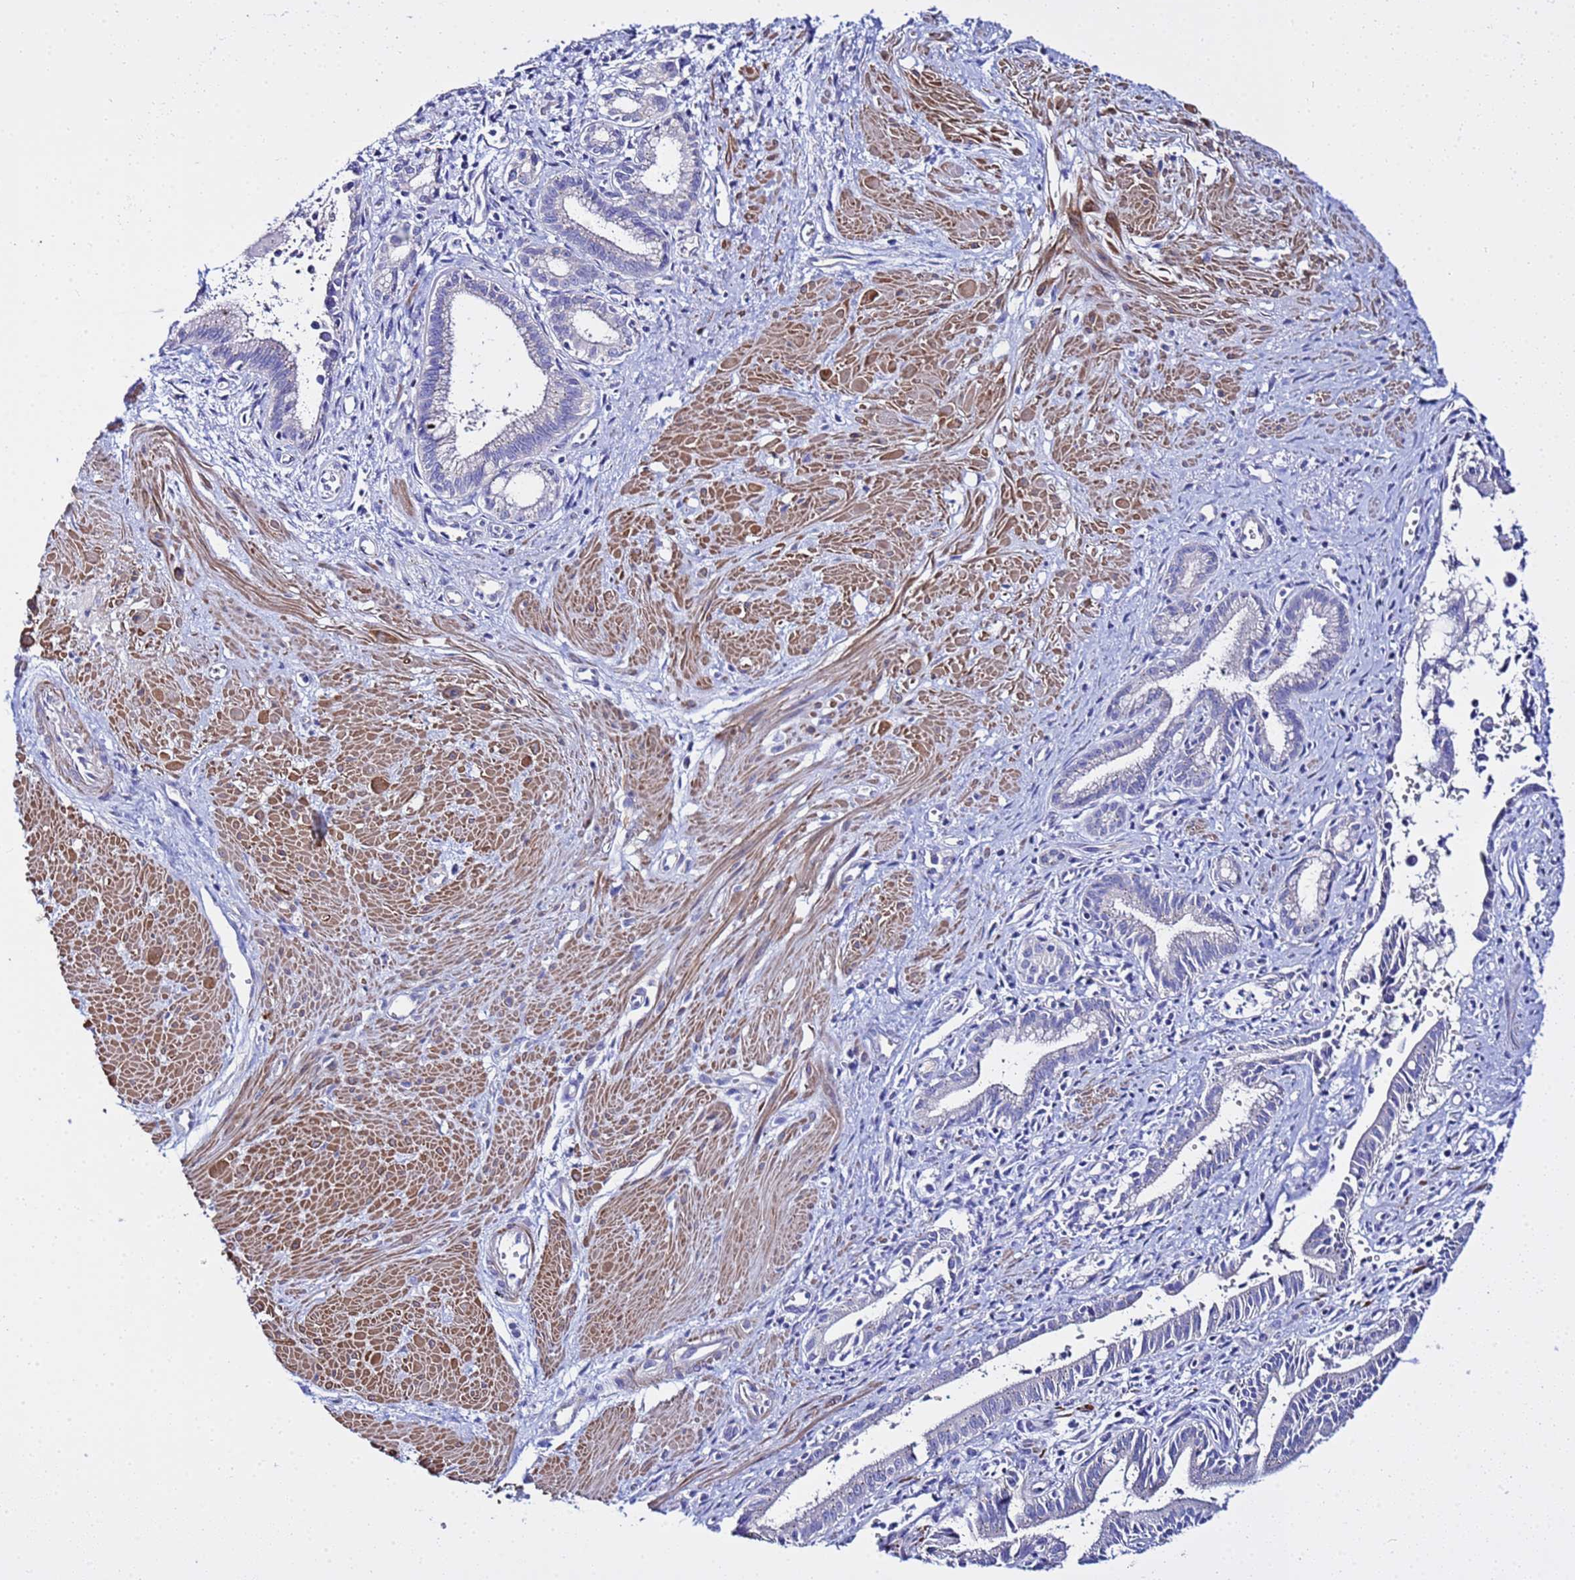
{"staining": {"intensity": "negative", "quantity": "none", "location": "none"}, "tissue": "pancreatic cancer", "cell_type": "Tumor cells", "image_type": "cancer", "snomed": [{"axis": "morphology", "description": "Adenocarcinoma, NOS"}, {"axis": "topography", "description": "Pancreas"}], "caption": "Tumor cells are negative for brown protein staining in pancreatic cancer (adenocarcinoma).", "gene": "USP18", "patient": {"sex": "male", "age": 78}}